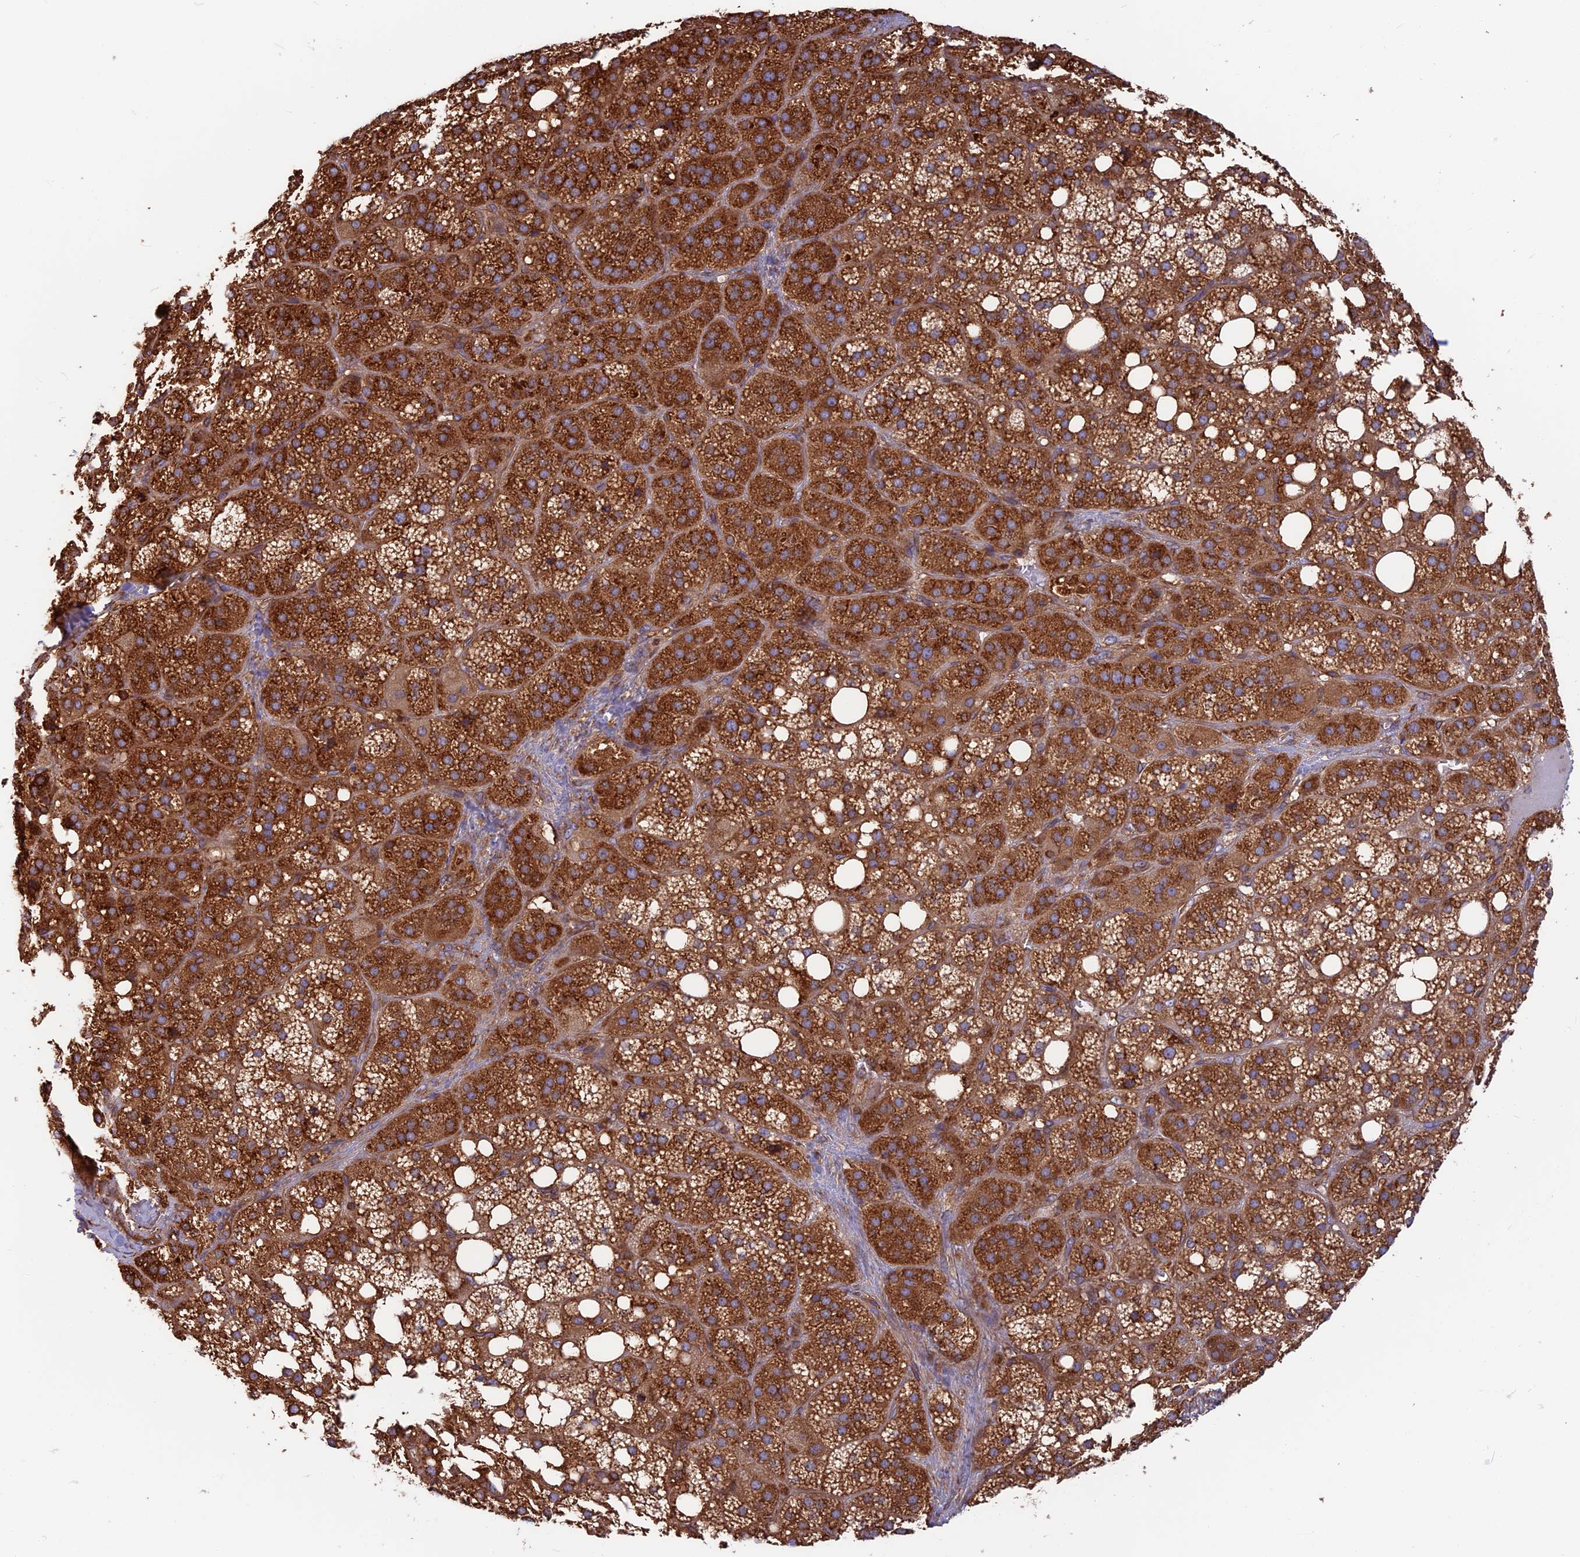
{"staining": {"intensity": "strong", "quantity": ">75%", "location": "cytoplasmic/membranous"}, "tissue": "adrenal gland", "cell_type": "Glandular cells", "image_type": "normal", "snomed": [{"axis": "morphology", "description": "Normal tissue, NOS"}, {"axis": "topography", "description": "Adrenal gland"}], "caption": "Strong cytoplasmic/membranous expression for a protein is identified in approximately >75% of glandular cells of unremarkable adrenal gland using IHC.", "gene": "WDR1", "patient": {"sex": "female", "age": 59}}